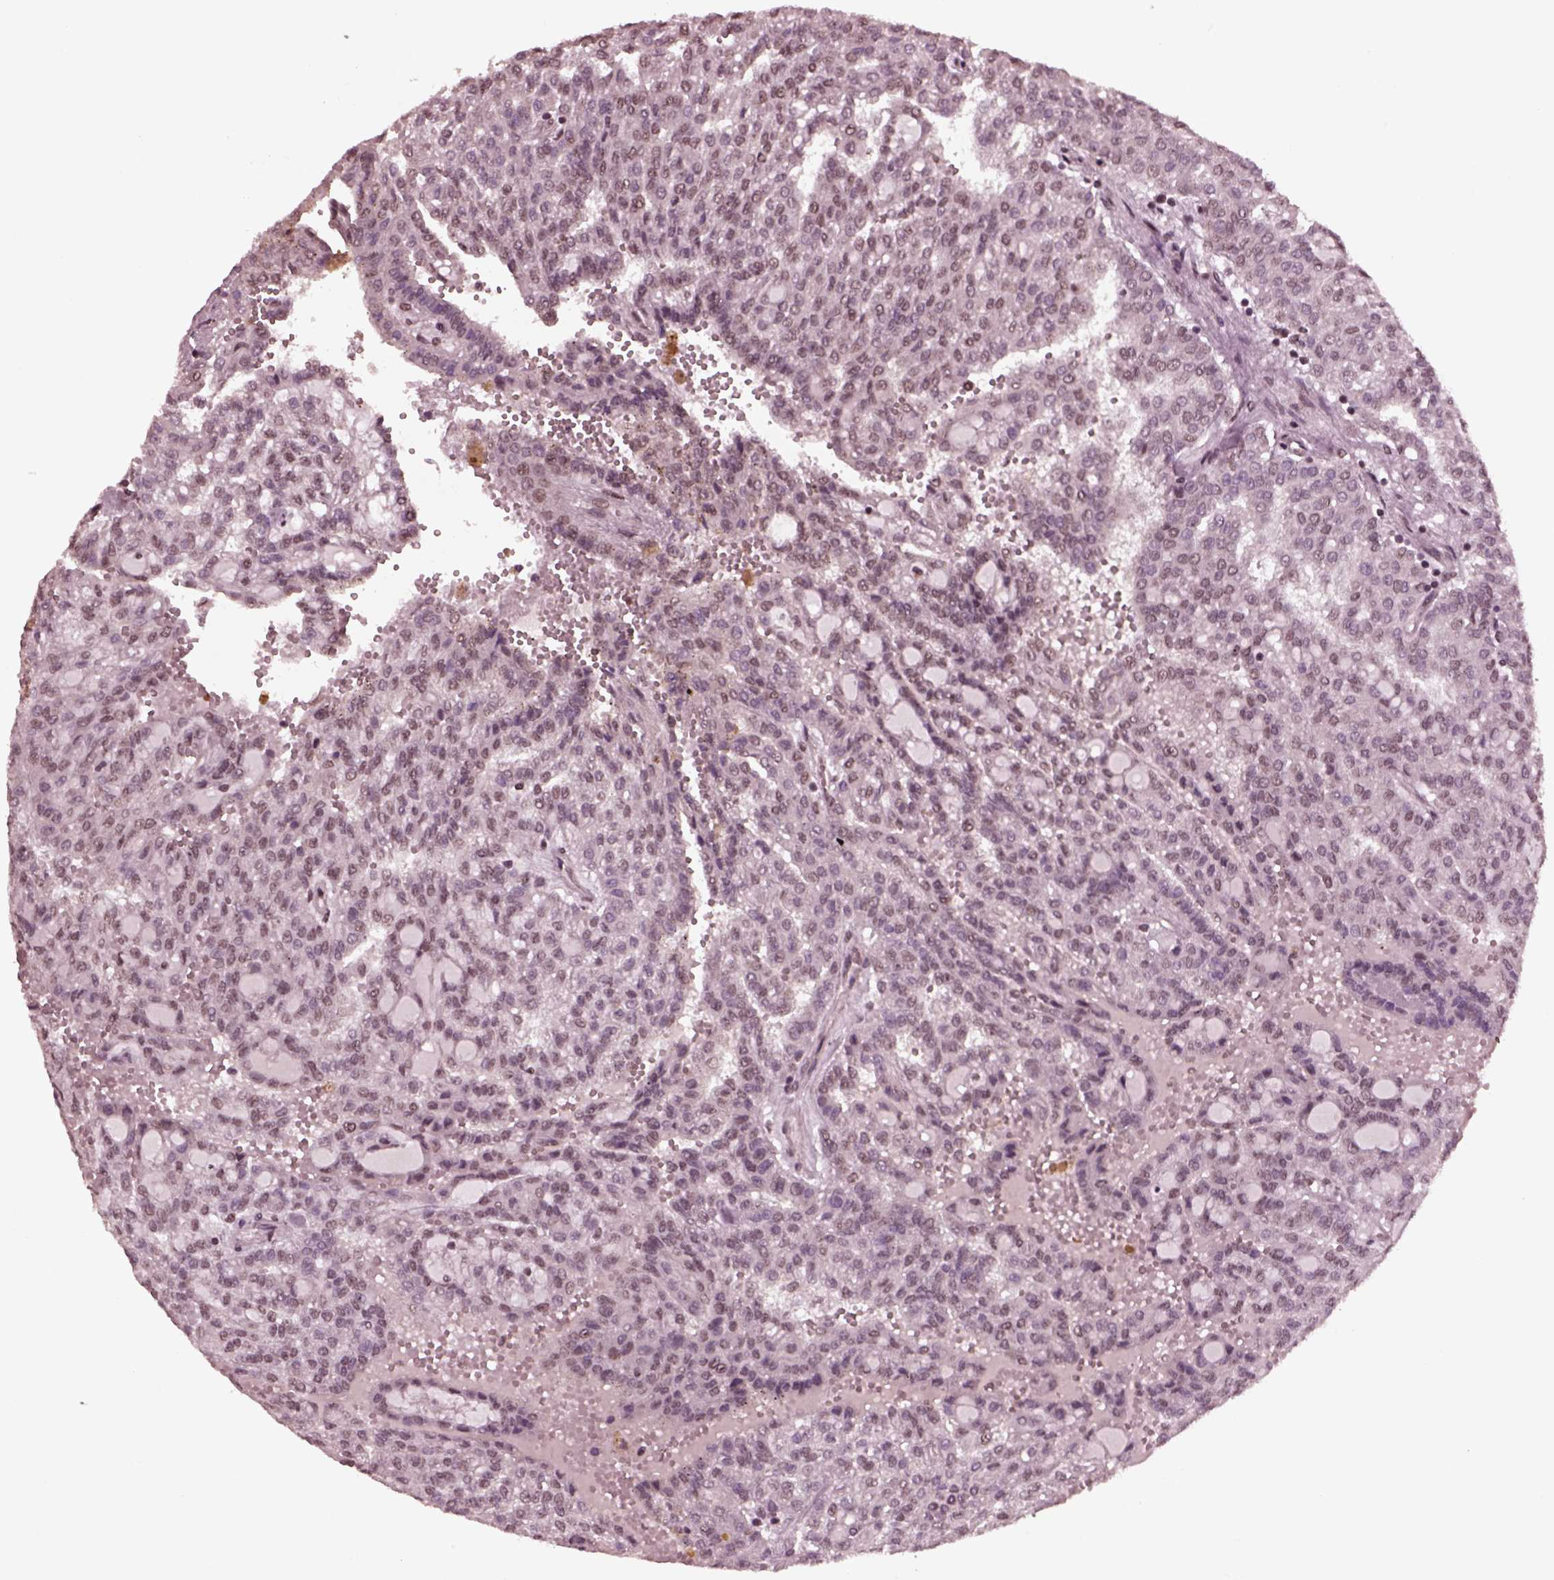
{"staining": {"intensity": "weak", "quantity": "<25%", "location": "nuclear"}, "tissue": "renal cancer", "cell_type": "Tumor cells", "image_type": "cancer", "snomed": [{"axis": "morphology", "description": "Adenocarcinoma, NOS"}, {"axis": "topography", "description": "Kidney"}], "caption": "This is an immunohistochemistry (IHC) photomicrograph of adenocarcinoma (renal). There is no staining in tumor cells.", "gene": "NAP1L5", "patient": {"sex": "male", "age": 63}}